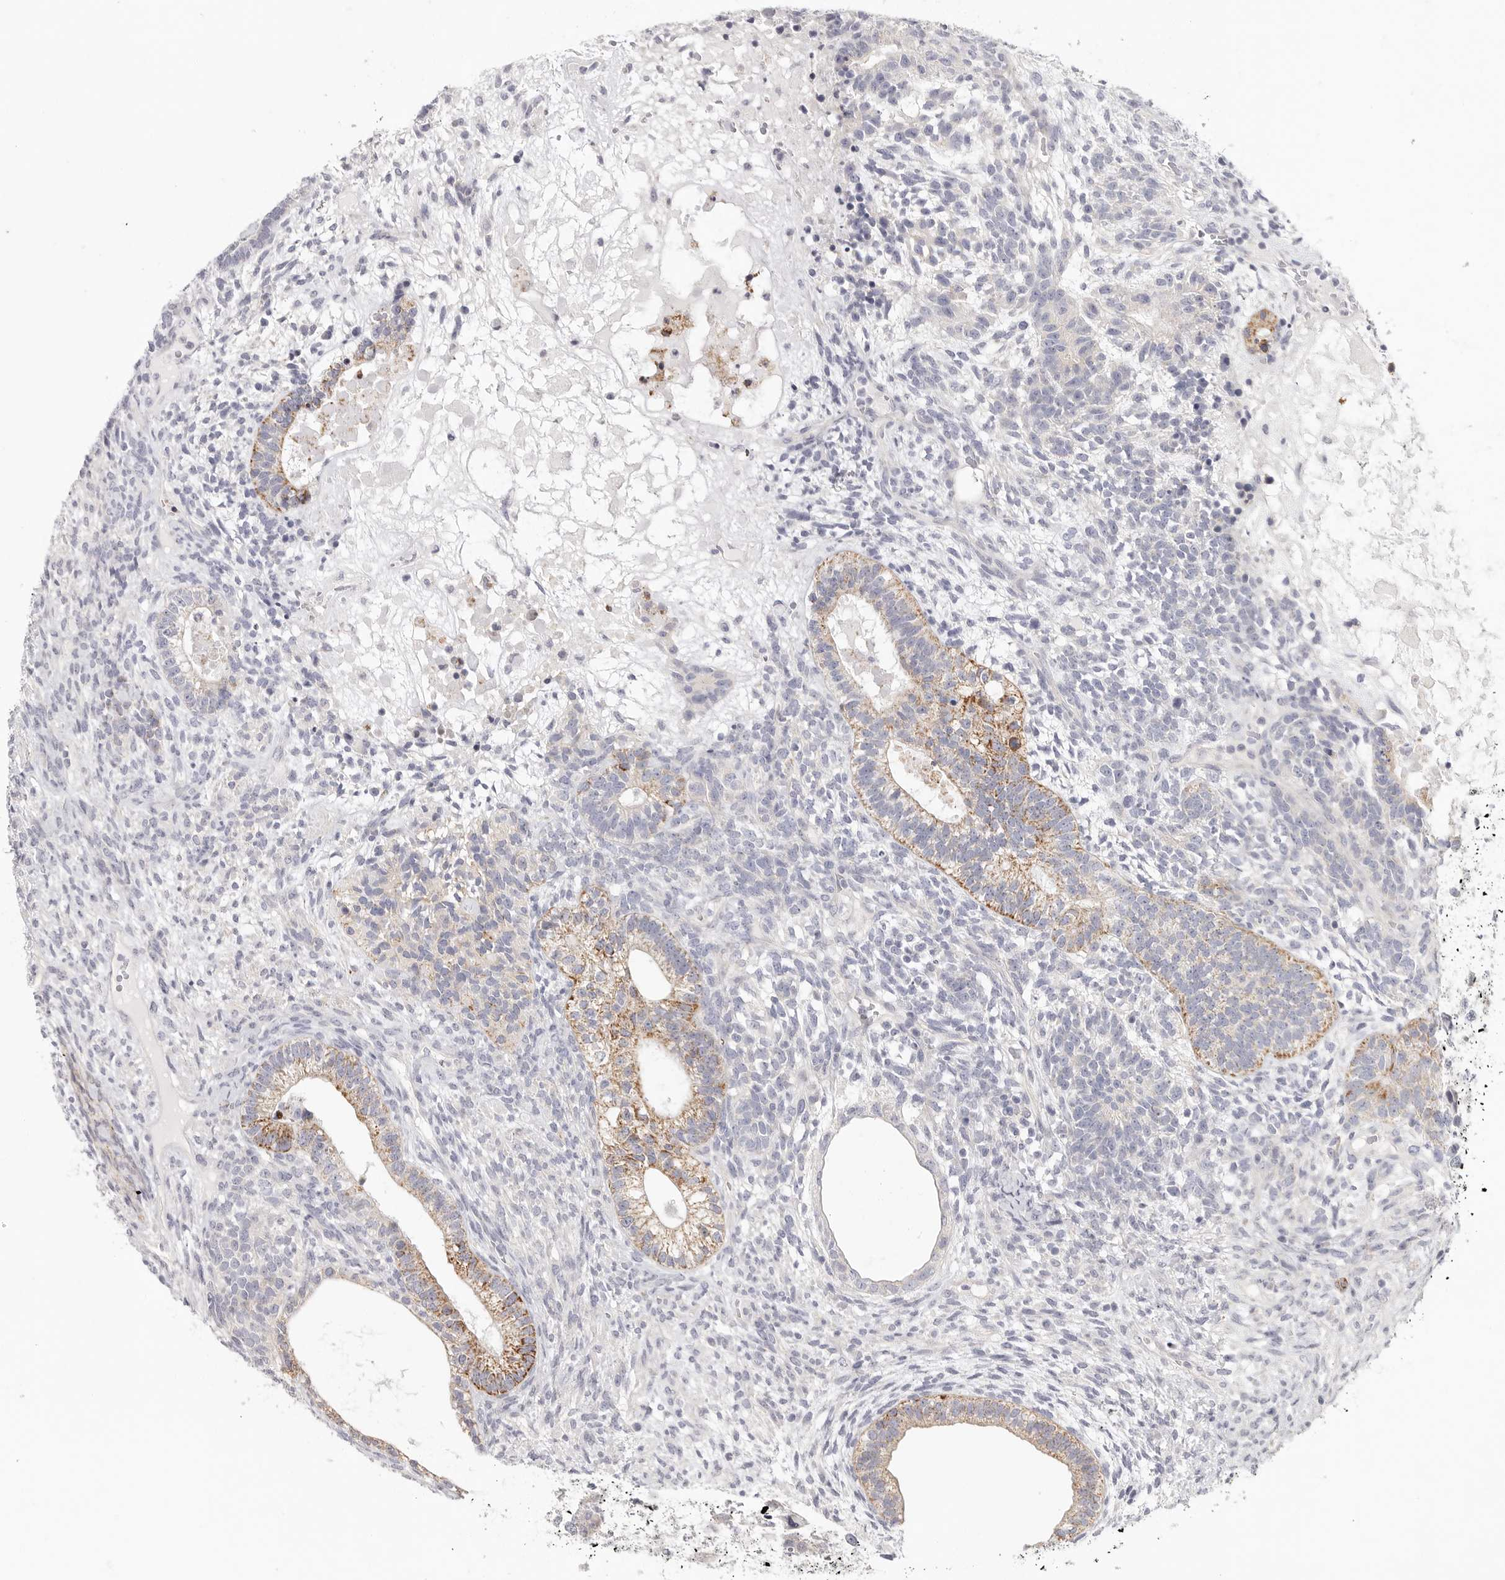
{"staining": {"intensity": "moderate", "quantity": "25%-75%", "location": "cytoplasmic/membranous"}, "tissue": "testis cancer", "cell_type": "Tumor cells", "image_type": "cancer", "snomed": [{"axis": "morphology", "description": "Seminoma, NOS"}, {"axis": "morphology", "description": "Carcinoma, Embryonal, NOS"}, {"axis": "topography", "description": "Testis"}], "caption": "A high-resolution image shows IHC staining of testis cancer, which exhibits moderate cytoplasmic/membranous expression in approximately 25%-75% of tumor cells.", "gene": "ELP3", "patient": {"sex": "male", "age": 28}}